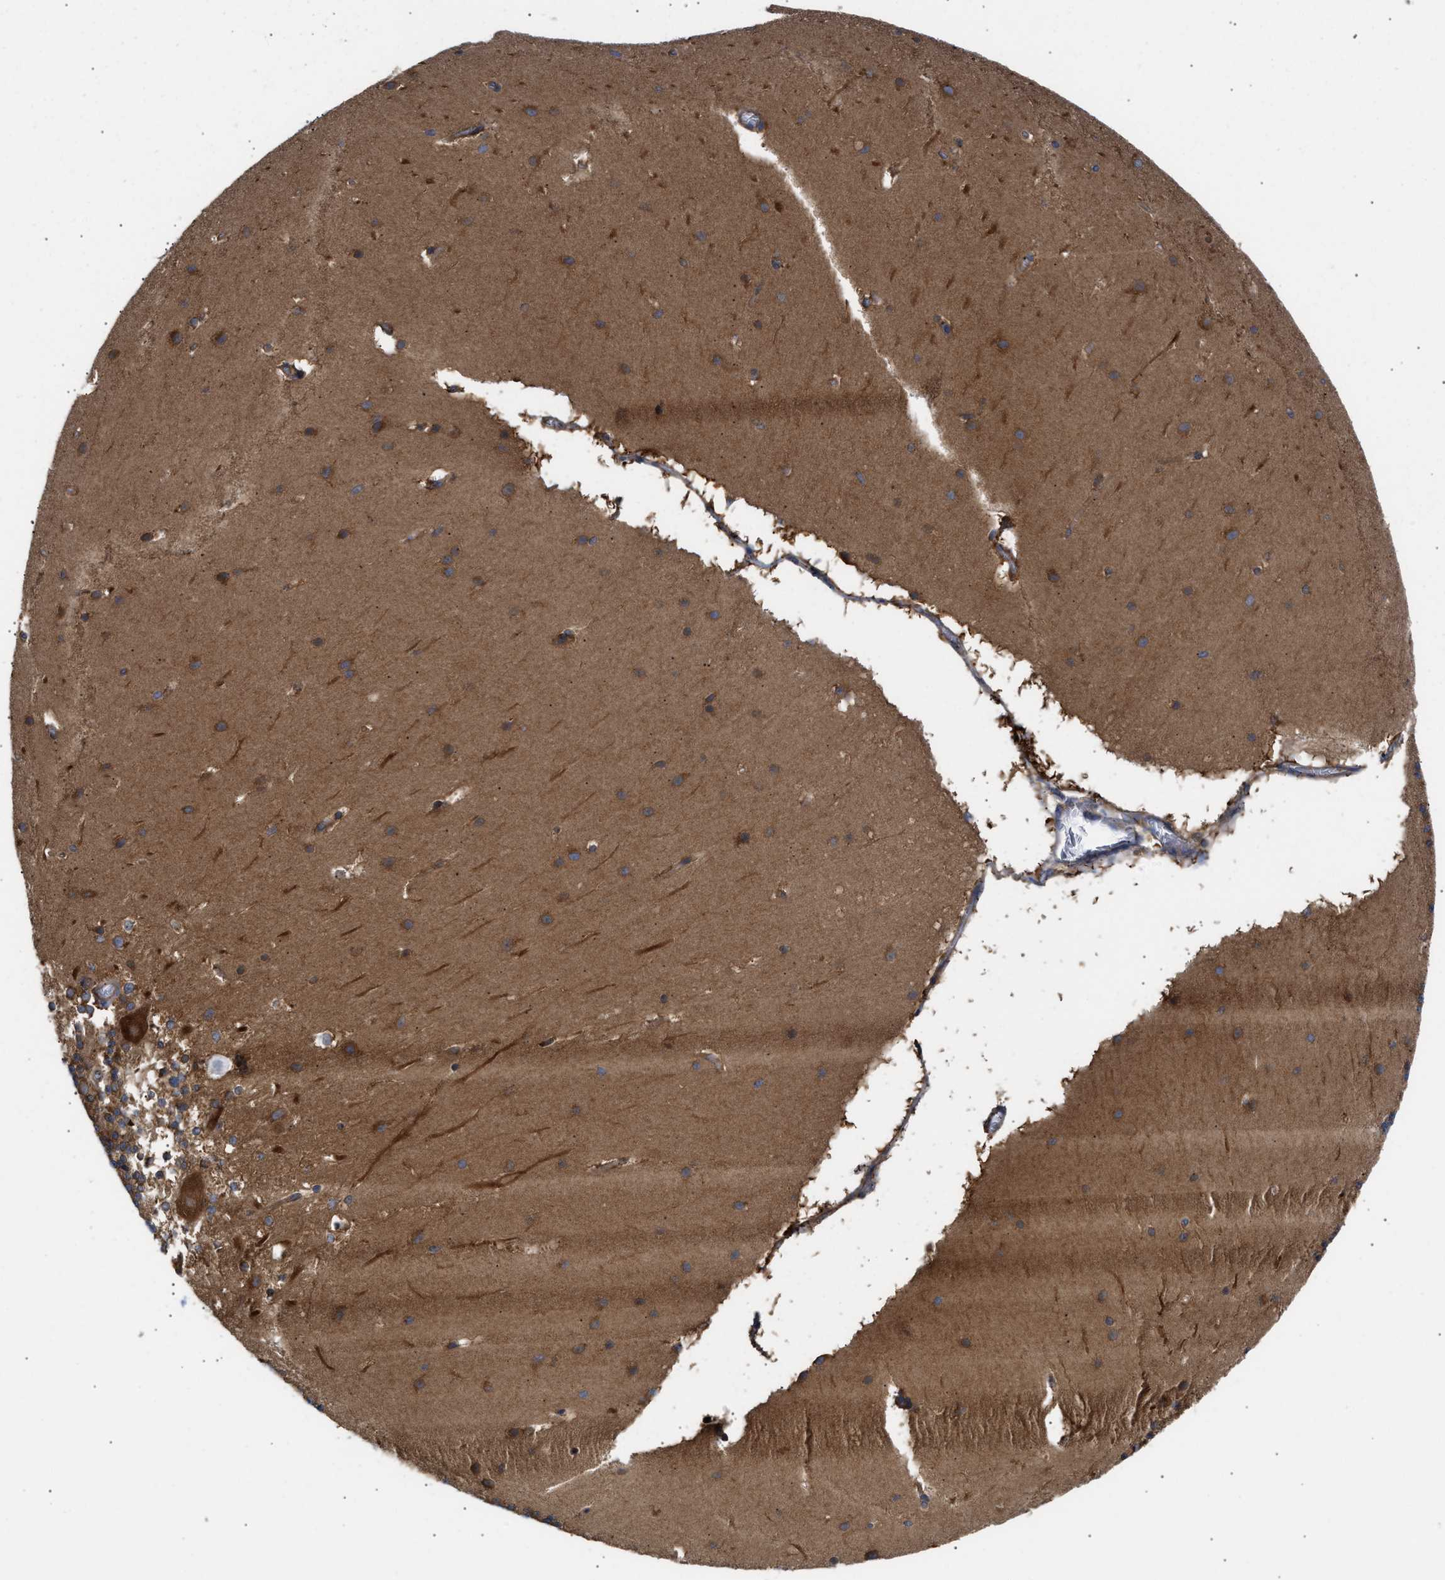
{"staining": {"intensity": "strong", "quantity": ">75%", "location": "cytoplasmic/membranous"}, "tissue": "cerebellum", "cell_type": "Cells in granular layer", "image_type": "normal", "snomed": [{"axis": "morphology", "description": "Normal tissue, NOS"}, {"axis": "topography", "description": "Cerebellum"}], "caption": "This is an image of IHC staining of normal cerebellum, which shows strong staining in the cytoplasmic/membranous of cells in granular layer.", "gene": "LAPTM4B", "patient": {"sex": "female", "age": 19}}